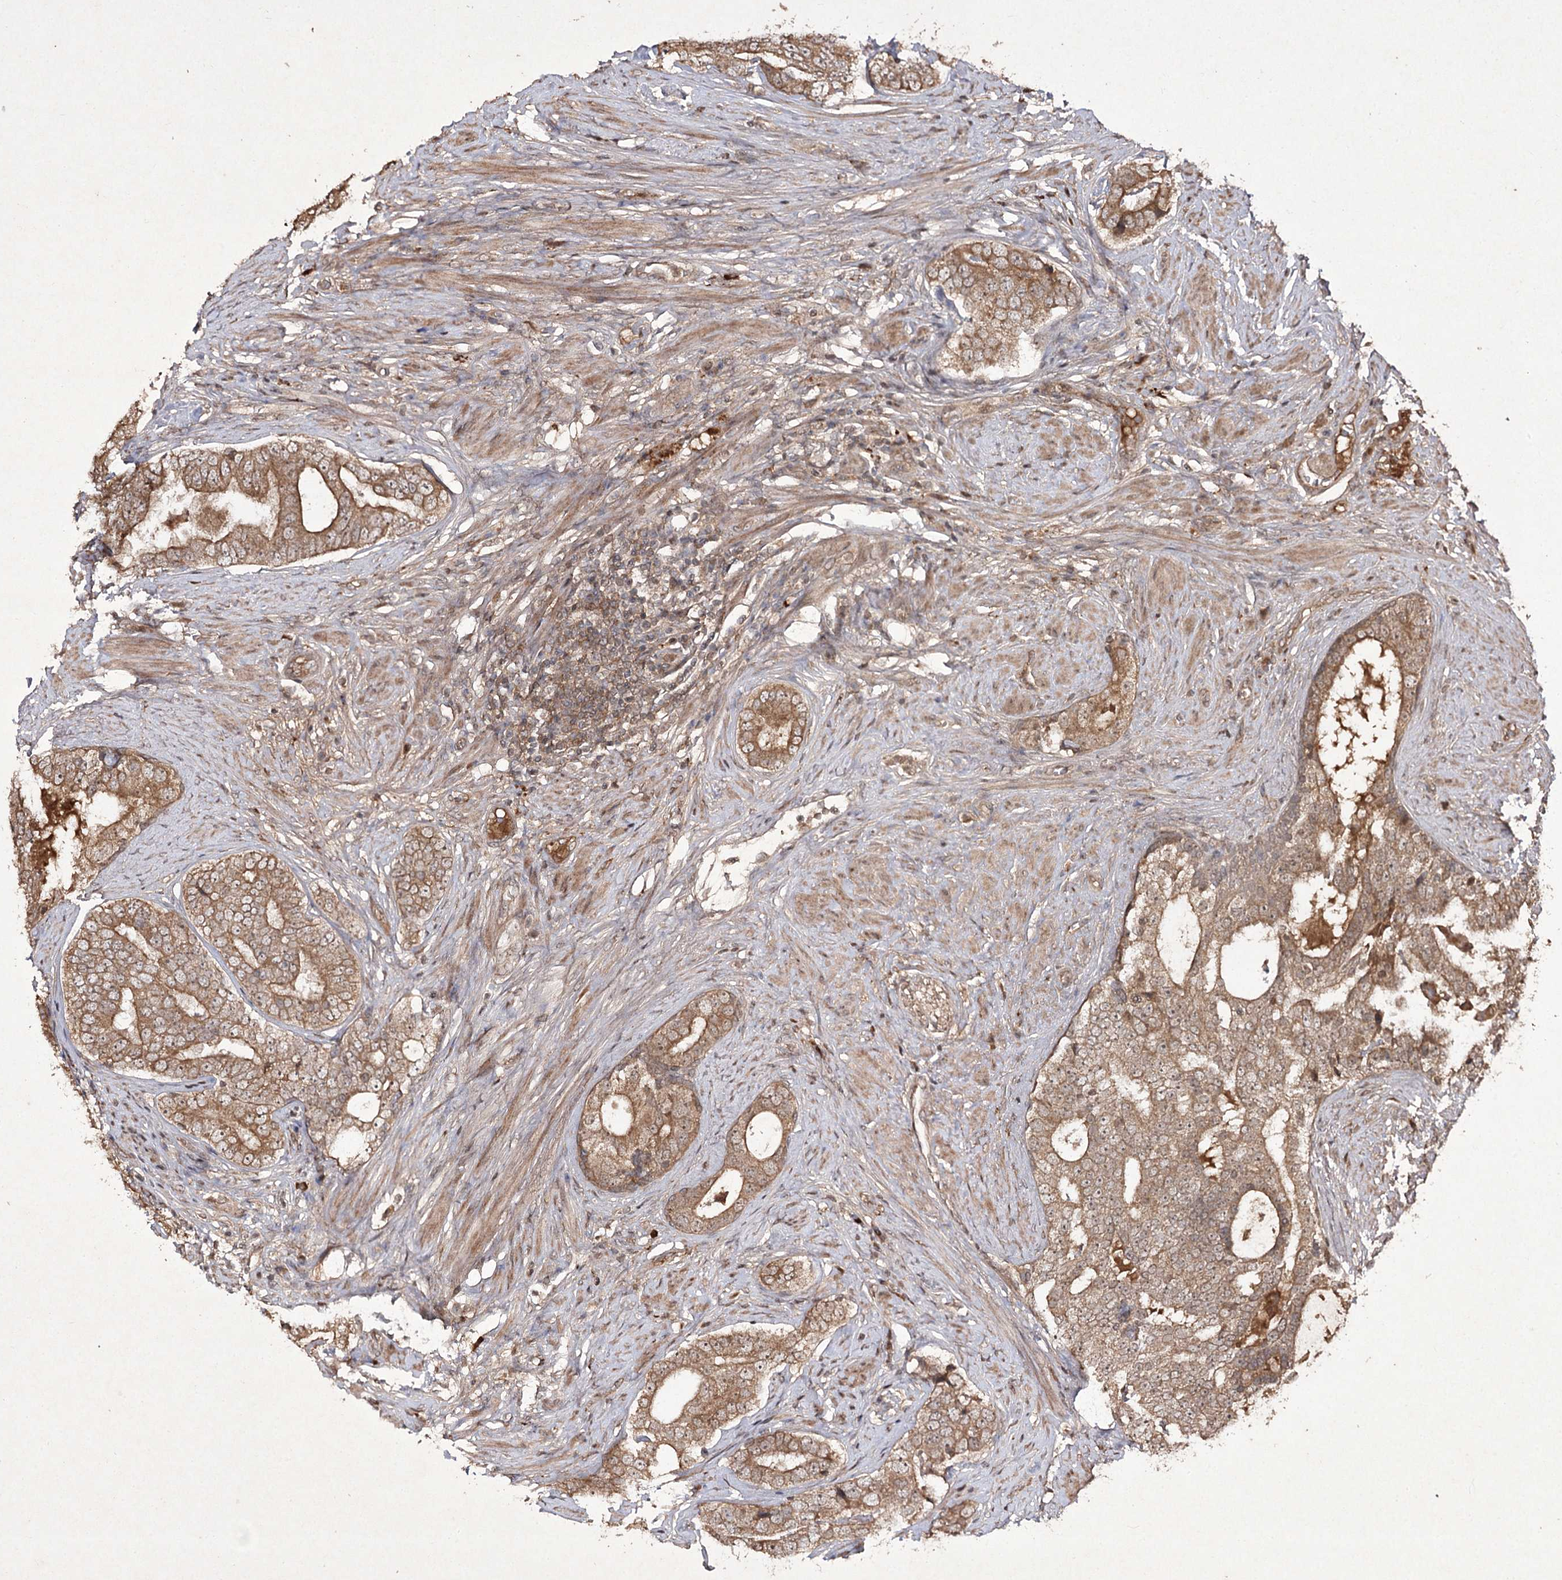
{"staining": {"intensity": "moderate", "quantity": ">75%", "location": "cytoplasmic/membranous"}, "tissue": "prostate cancer", "cell_type": "Tumor cells", "image_type": "cancer", "snomed": [{"axis": "morphology", "description": "Adenocarcinoma, High grade"}, {"axis": "topography", "description": "Prostate"}], "caption": "Immunohistochemical staining of human prostate cancer exhibits medium levels of moderate cytoplasmic/membranous positivity in about >75% of tumor cells. The staining was performed using DAB (3,3'-diaminobenzidine), with brown indicating positive protein expression. Nuclei are stained blue with hematoxylin.", "gene": "FANCL", "patient": {"sex": "male", "age": 56}}